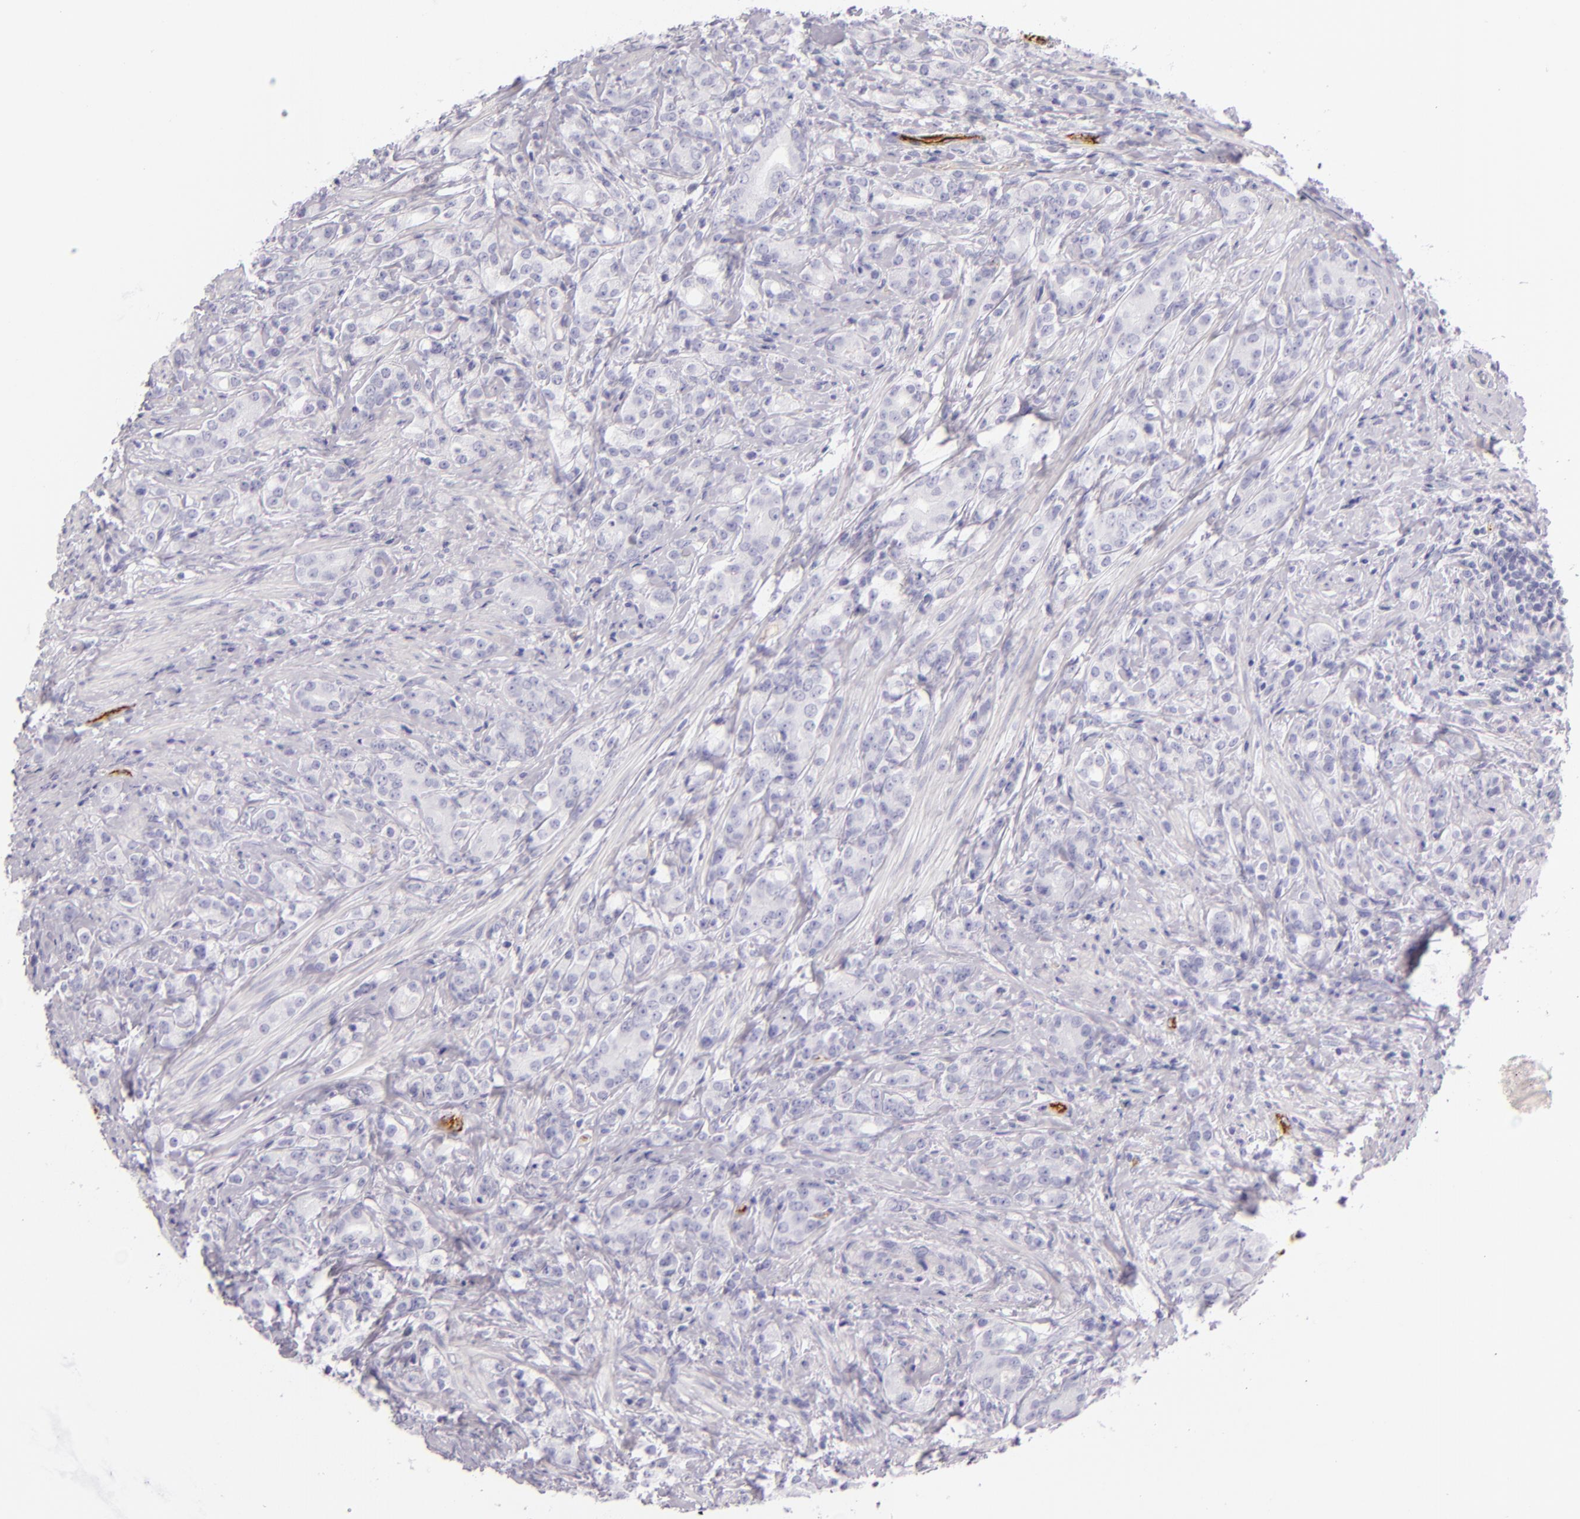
{"staining": {"intensity": "negative", "quantity": "none", "location": "none"}, "tissue": "prostate cancer", "cell_type": "Tumor cells", "image_type": "cancer", "snomed": [{"axis": "morphology", "description": "Adenocarcinoma, Medium grade"}, {"axis": "topography", "description": "Prostate"}], "caption": "This image is of prostate cancer stained with immunohistochemistry (IHC) to label a protein in brown with the nuclei are counter-stained blue. There is no staining in tumor cells.", "gene": "SELP", "patient": {"sex": "male", "age": 59}}